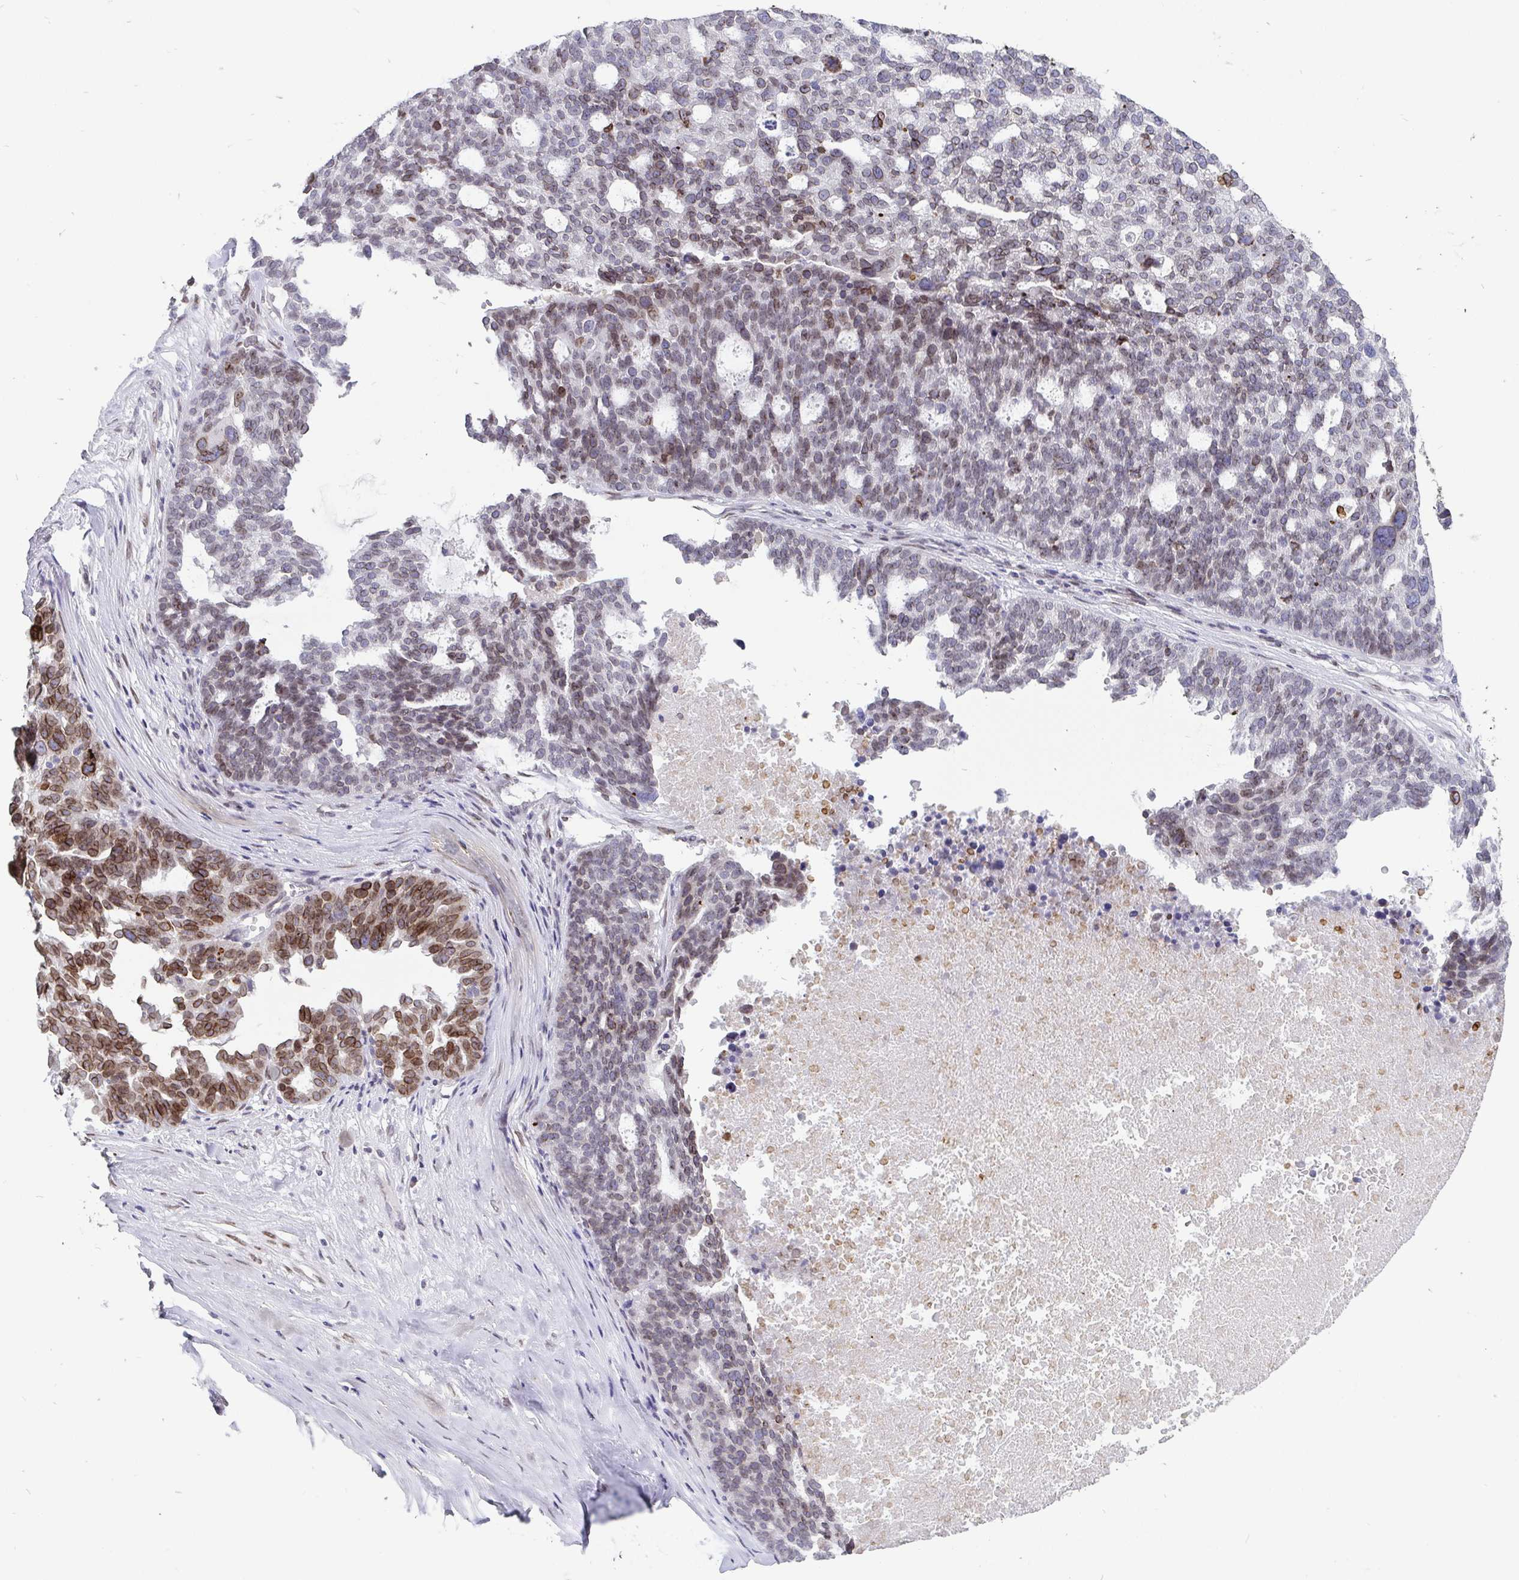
{"staining": {"intensity": "moderate", "quantity": "<25%", "location": "cytoplasmic/membranous,nuclear"}, "tissue": "ovarian cancer", "cell_type": "Tumor cells", "image_type": "cancer", "snomed": [{"axis": "morphology", "description": "Cystadenocarcinoma, serous, NOS"}, {"axis": "topography", "description": "Ovary"}], "caption": "A low amount of moderate cytoplasmic/membranous and nuclear positivity is present in approximately <25% of tumor cells in ovarian cancer (serous cystadenocarcinoma) tissue.", "gene": "EMD", "patient": {"sex": "female", "age": 59}}